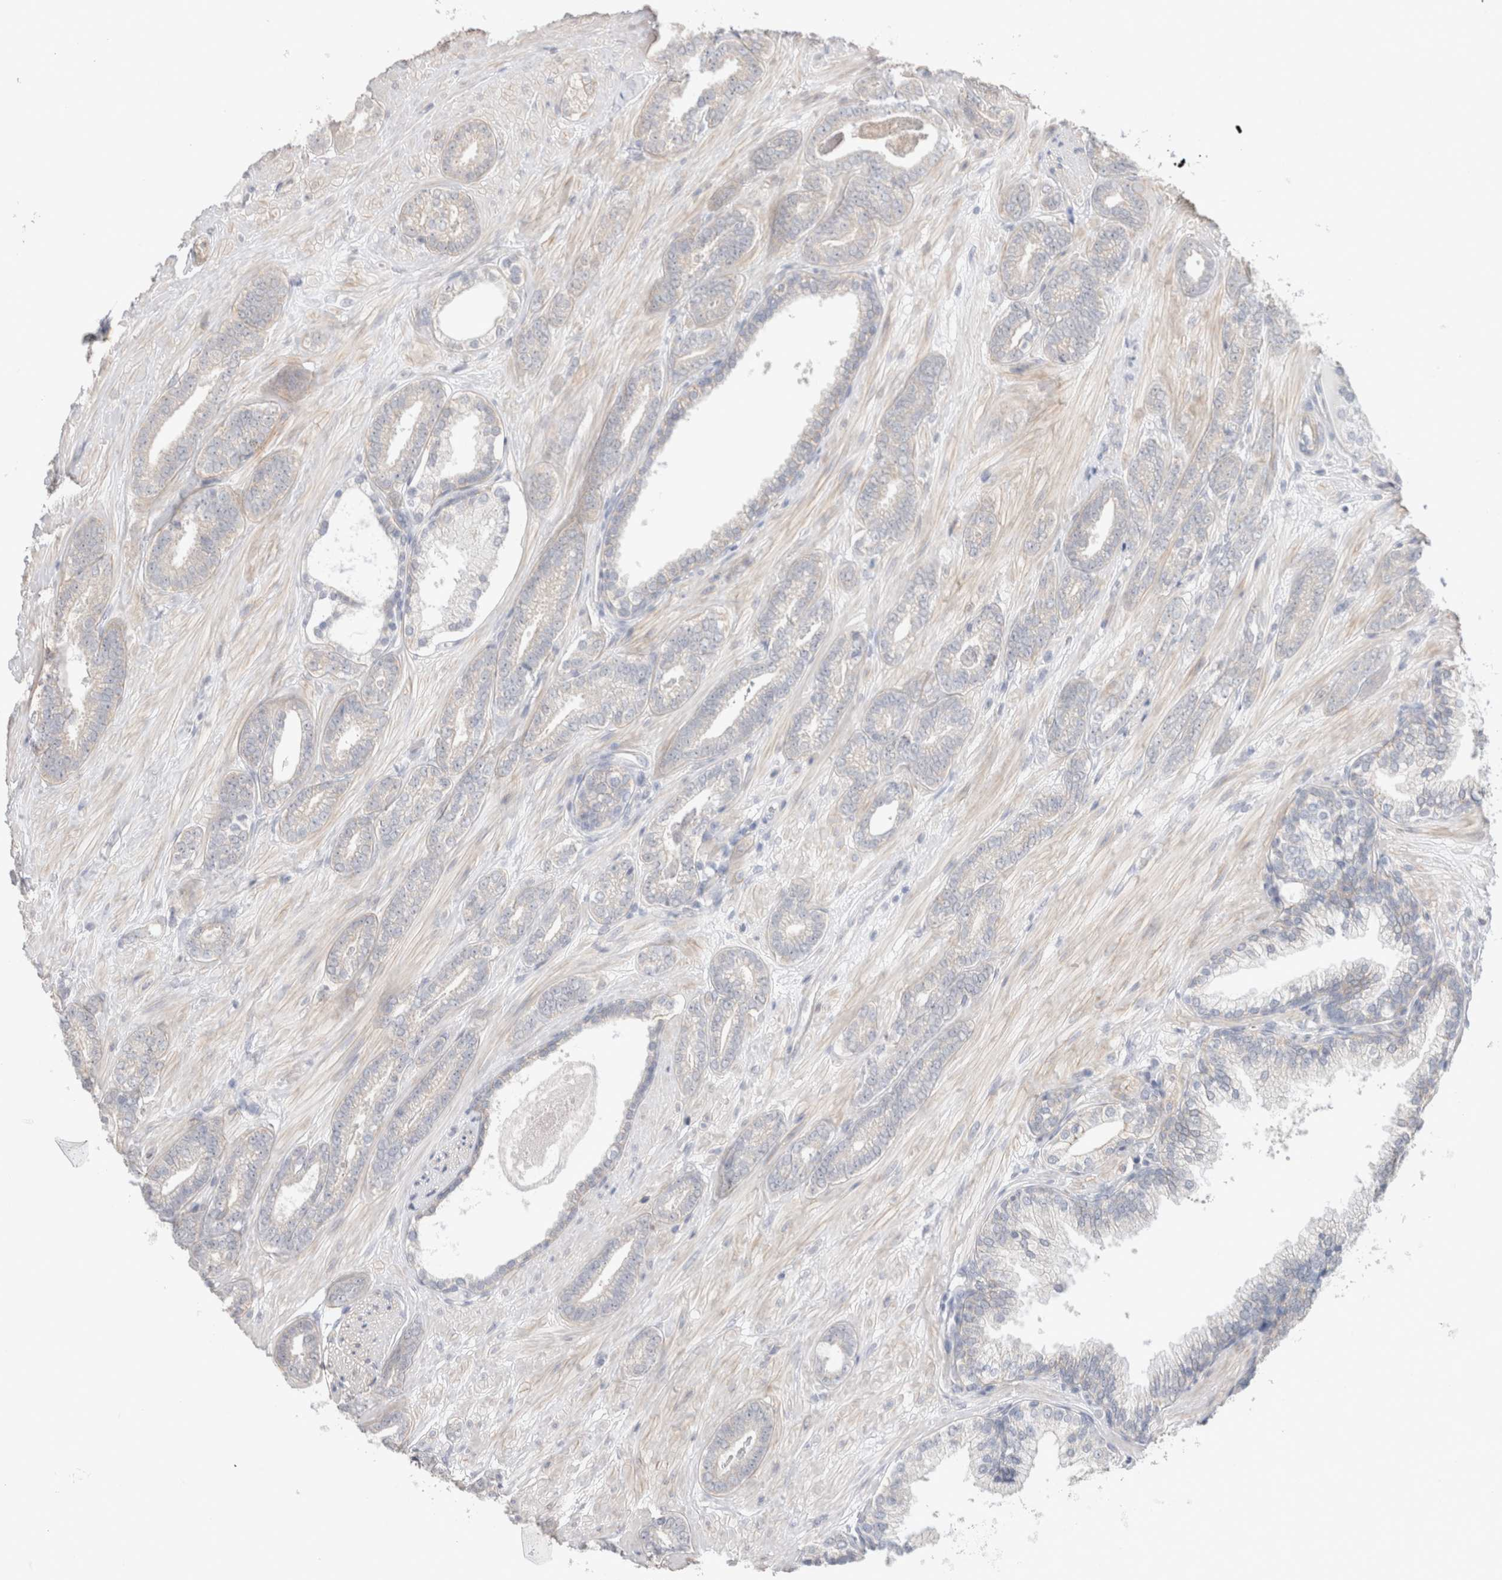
{"staining": {"intensity": "negative", "quantity": "none", "location": "none"}, "tissue": "prostate cancer", "cell_type": "Tumor cells", "image_type": "cancer", "snomed": [{"axis": "morphology", "description": "Adenocarcinoma, Low grade"}, {"axis": "topography", "description": "Prostate"}], "caption": "There is no significant expression in tumor cells of prostate adenocarcinoma (low-grade).", "gene": "DMD", "patient": {"sex": "male", "age": 71}}